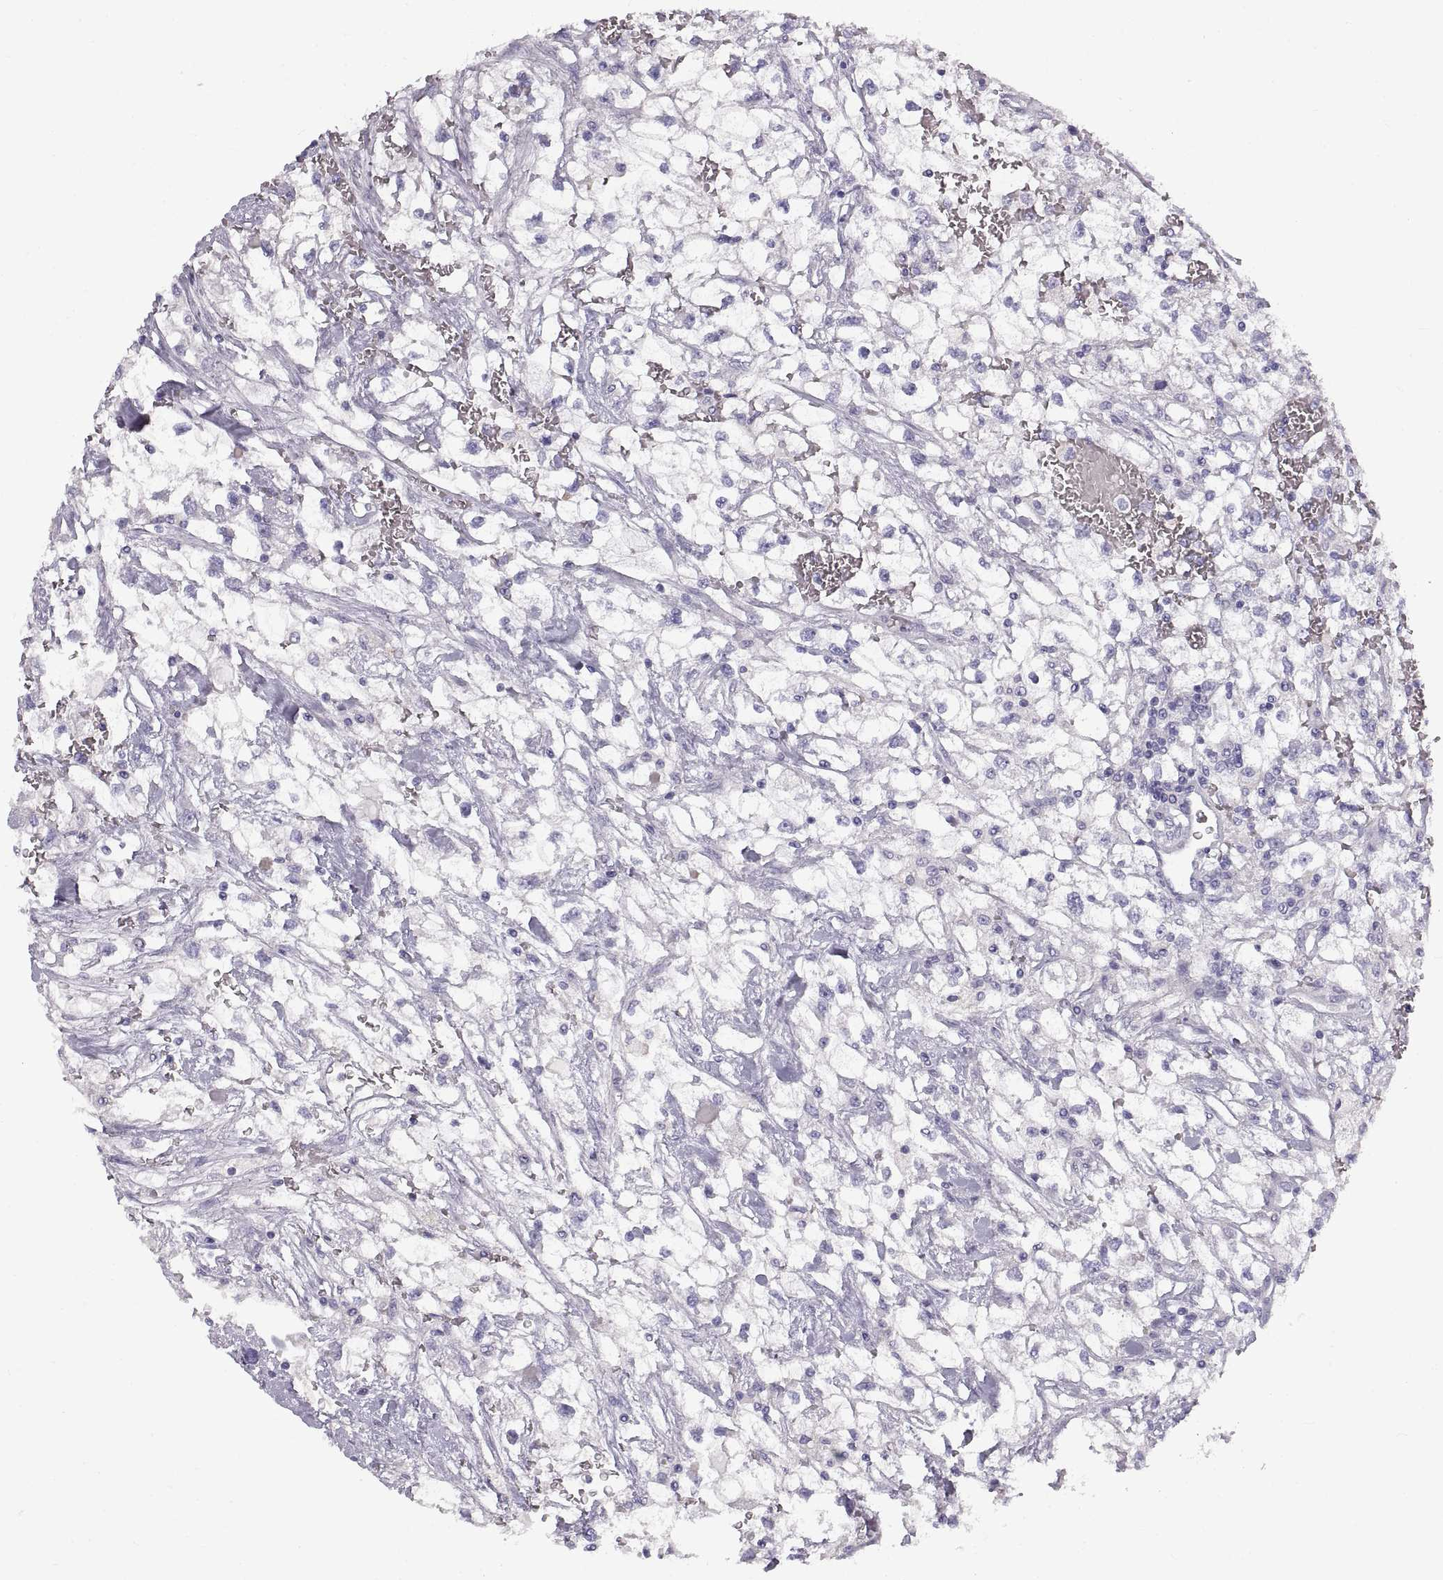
{"staining": {"intensity": "negative", "quantity": "none", "location": "none"}, "tissue": "renal cancer", "cell_type": "Tumor cells", "image_type": "cancer", "snomed": [{"axis": "morphology", "description": "Adenocarcinoma, NOS"}, {"axis": "topography", "description": "Kidney"}], "caption": "A histopathology image of renal cancer stained for a protein reveals no brown staining in tumor cells.", "gene": "CRYBB3", "patient": {"sex": "male", "age": 59}}